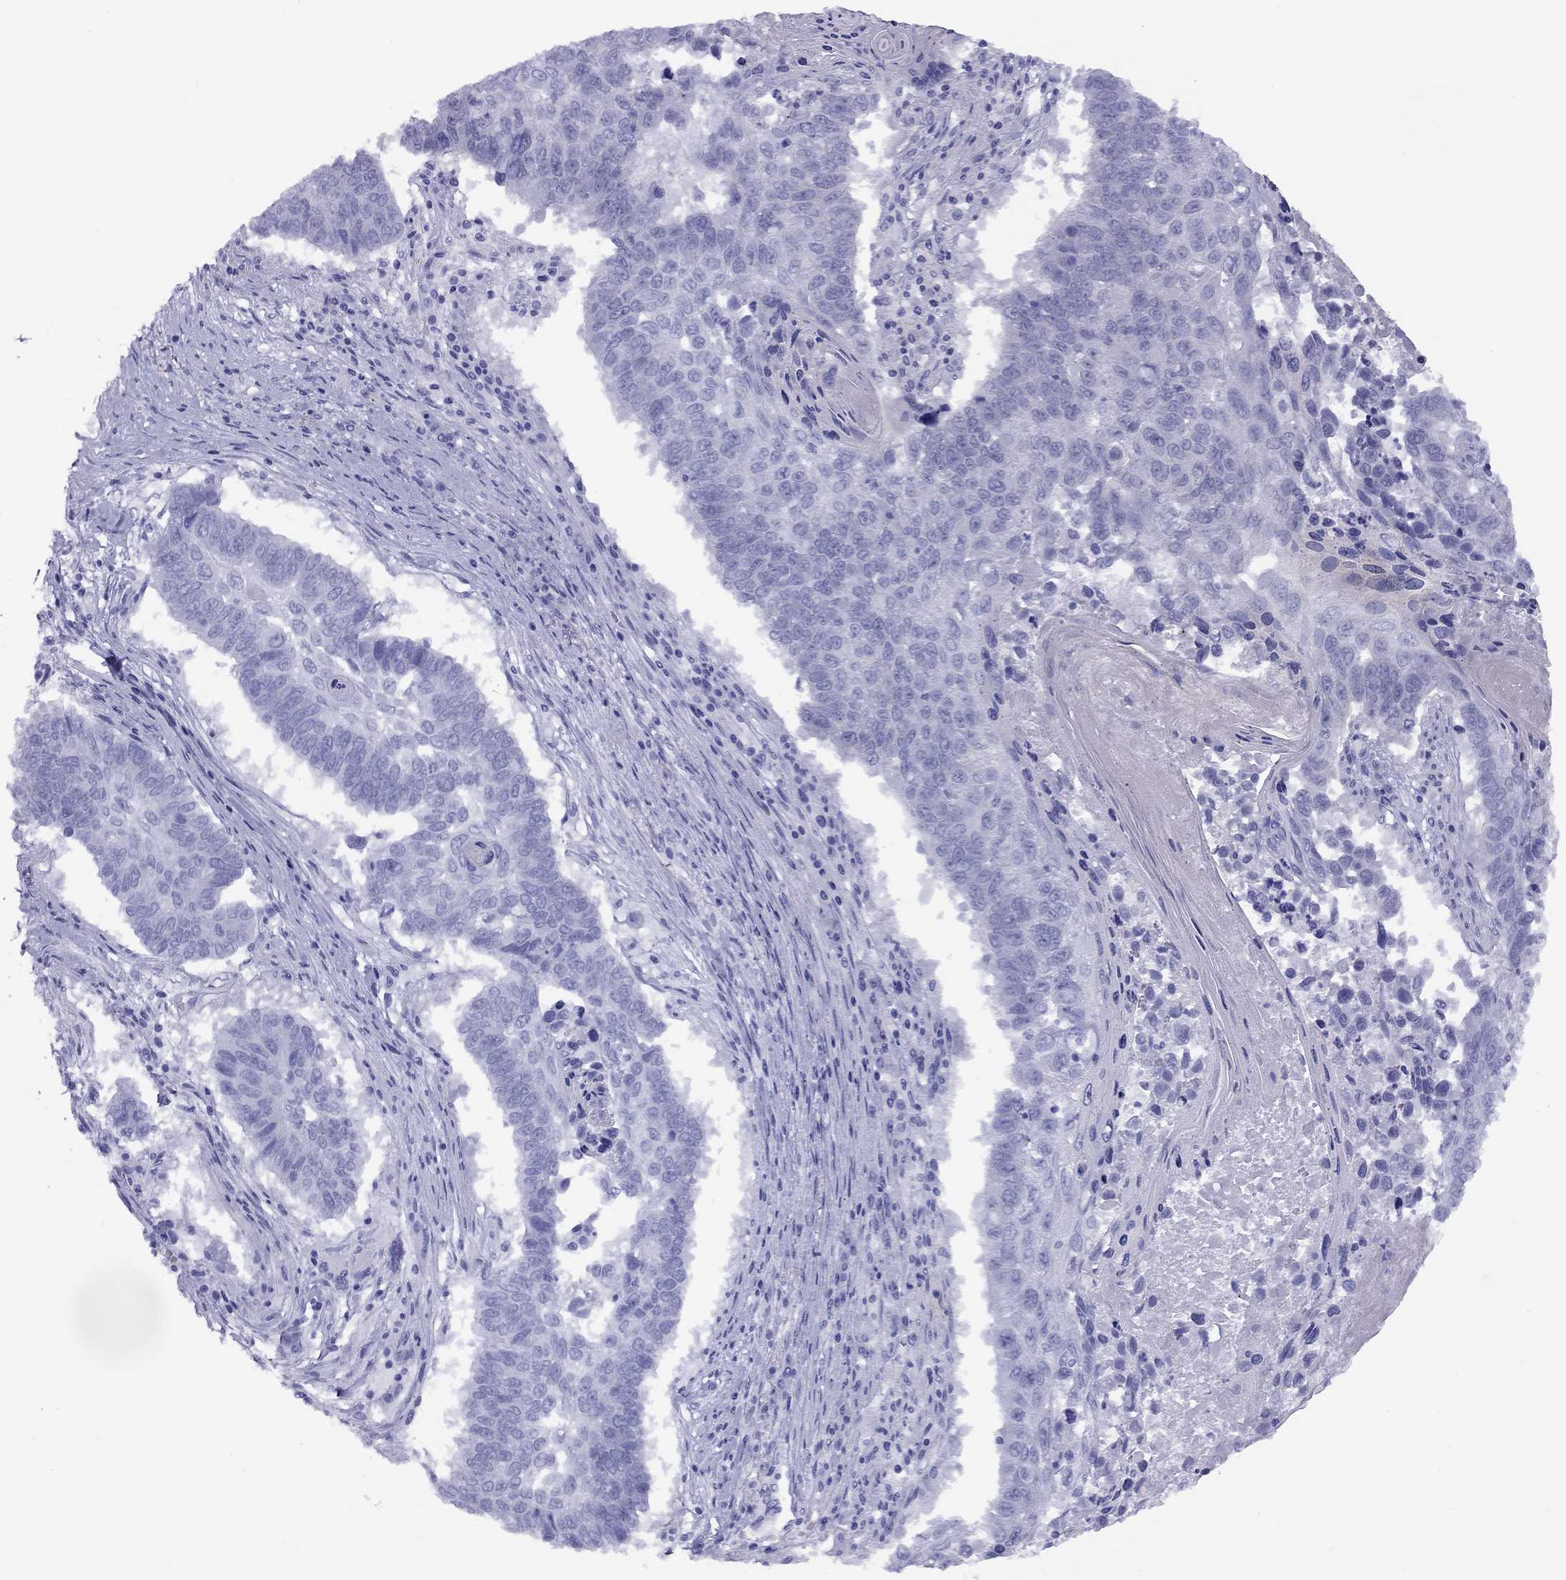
{"staining": {"intensity": "negative", "quantity": "none", "location": "none"}, "tissue": "lung cancer", "cell_type": "Tumor cells", "image_type": "cancer", "snomed": [{"axis": "morphology", "description": "Squamous cell carcinoma, NOS"}, {"axis": "topography", "description": "Lung"}], "caption": "Image shows no significant protein expression in tumor cells of lung cancer.", "gene": "CPNE4", "patient": {"sex": "male", "age": 73}}